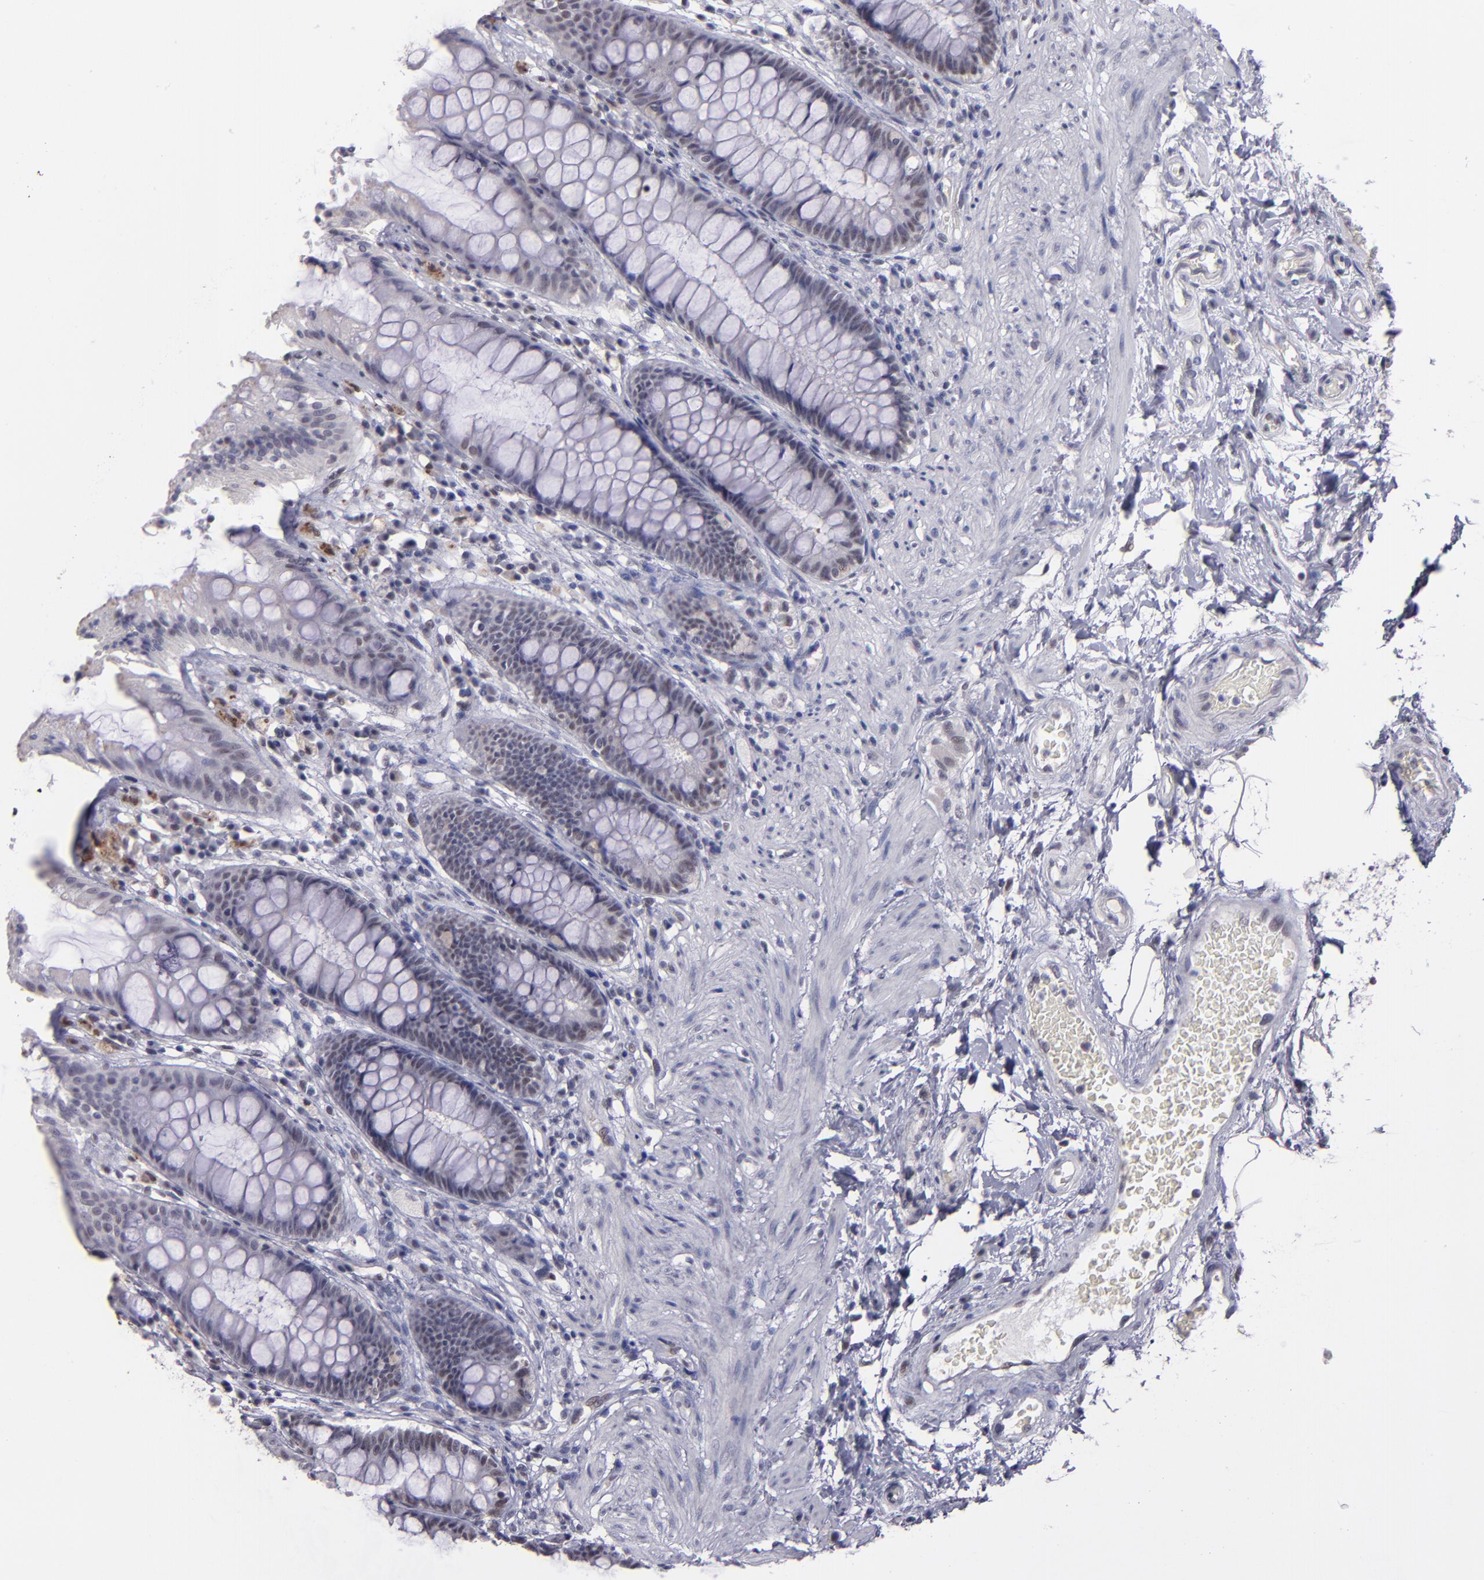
{"staining": {"intensity": "negative", "quantity": "none", "location": "none"}, "tissue": "rectum", "cell_type": "Glandular cells", "image_type": "normal", "snomed": [{"axis": "morphology", "description": "Normal tissue, NOS"}, {"axis": "topography", "description": "Rectum"}], "caption": "Immunohistochemistry (IHC) of benign human rectum shows no positivity in glandular cells.", "gene": "OTUB2", "patient": {"sex": "female", "age": 46}}